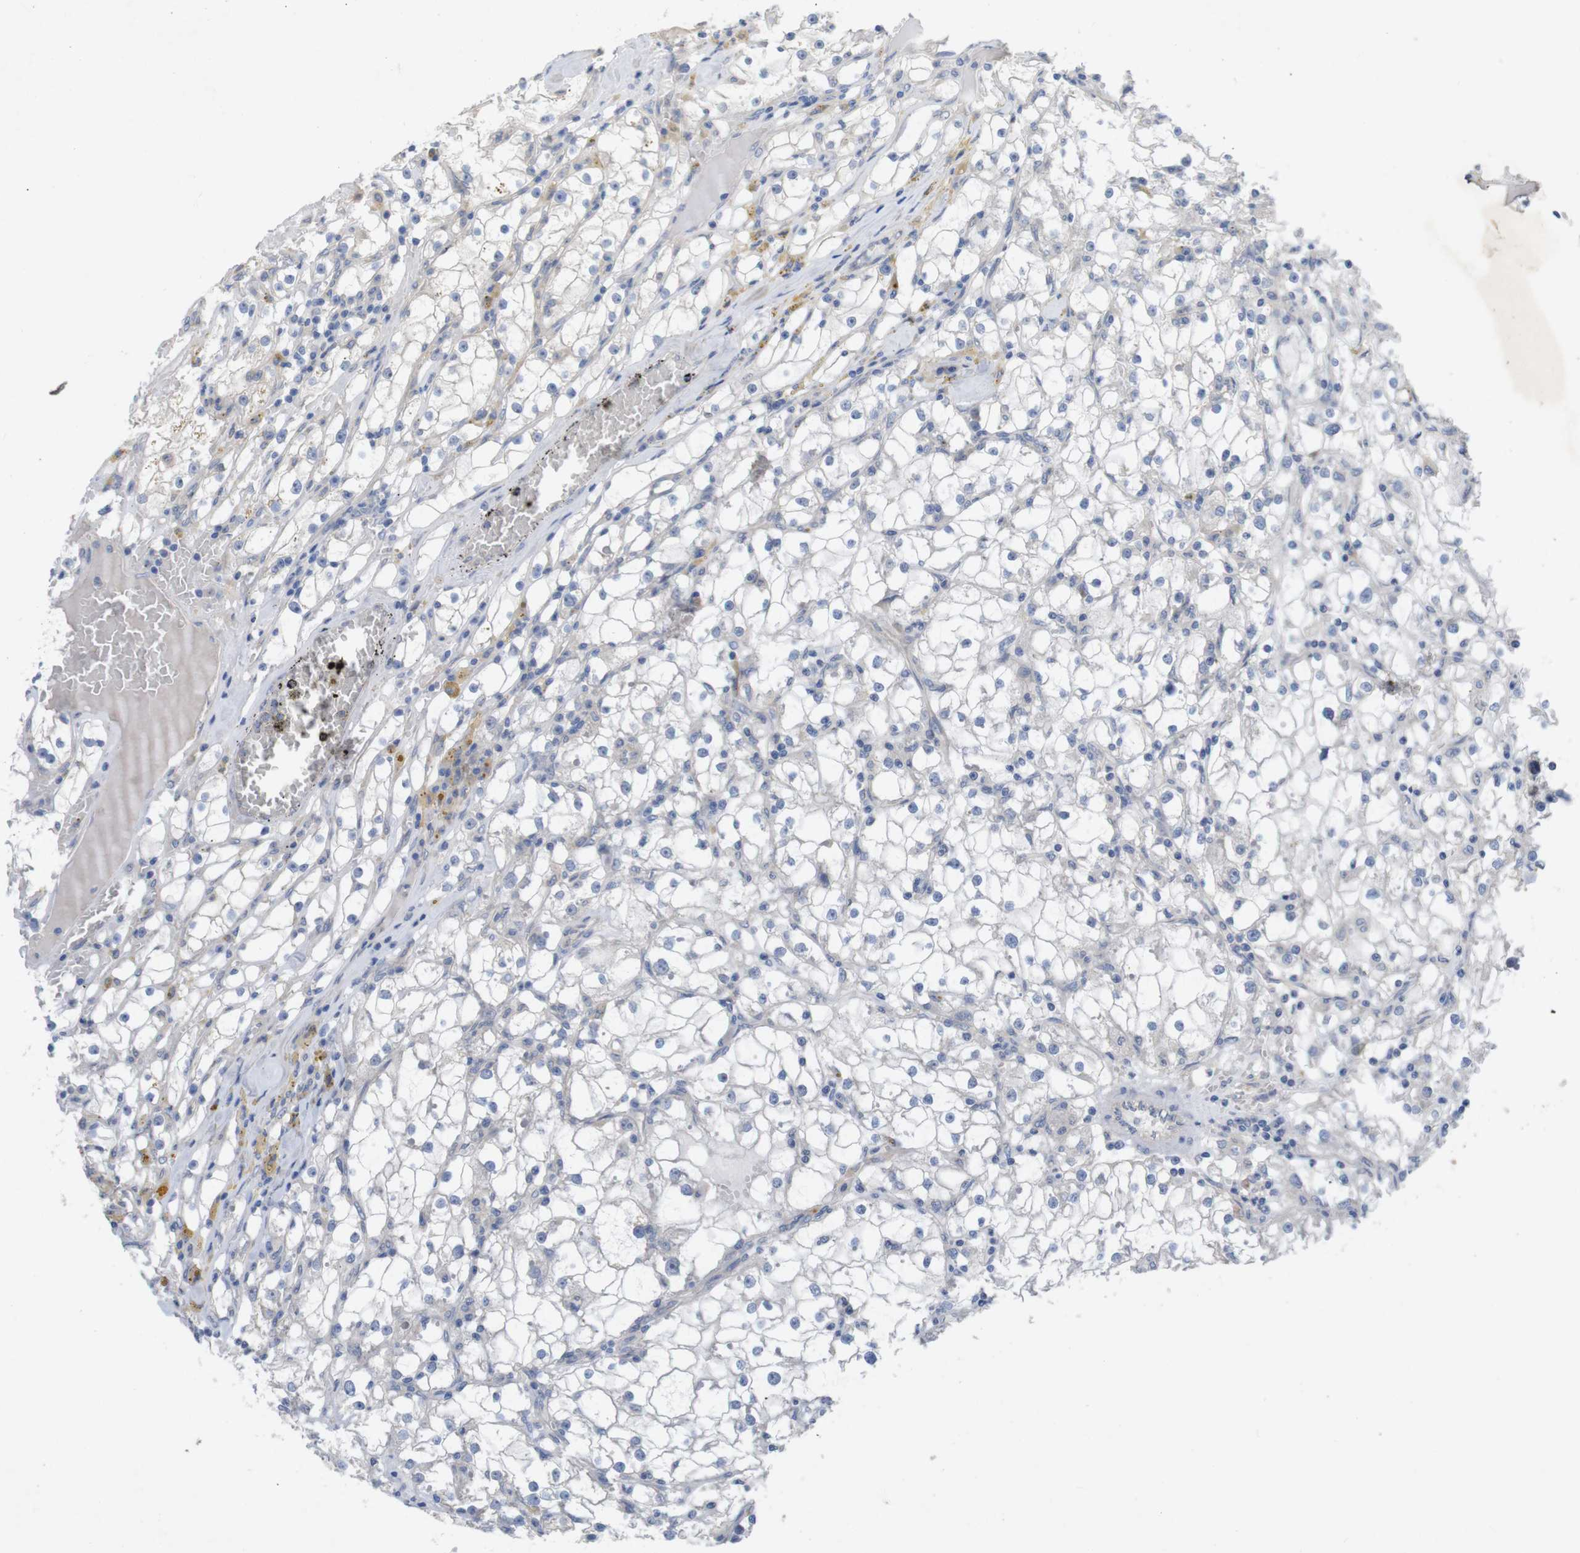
{"staining": {"intensity": "negative", "quantity": "none", "location": "none"}, "tissue": "renal cancer", "cell_type": "Tumor cells", "image_type": "cancer", "snomed": [{"axis": "morphology", "description": "Adenocarcinoma, NOS"}, {"axis": "topography", "description": "Kidney"}], "caption": "This histopathology image is of adenocarcinoma (renal) stained with IHC to label a protein in brown with the nuclei are counter-stained blue. There is no staining in tumor cells.", "gene": "KIDINS220", "patient": {"sex": "male", "age": 56}}